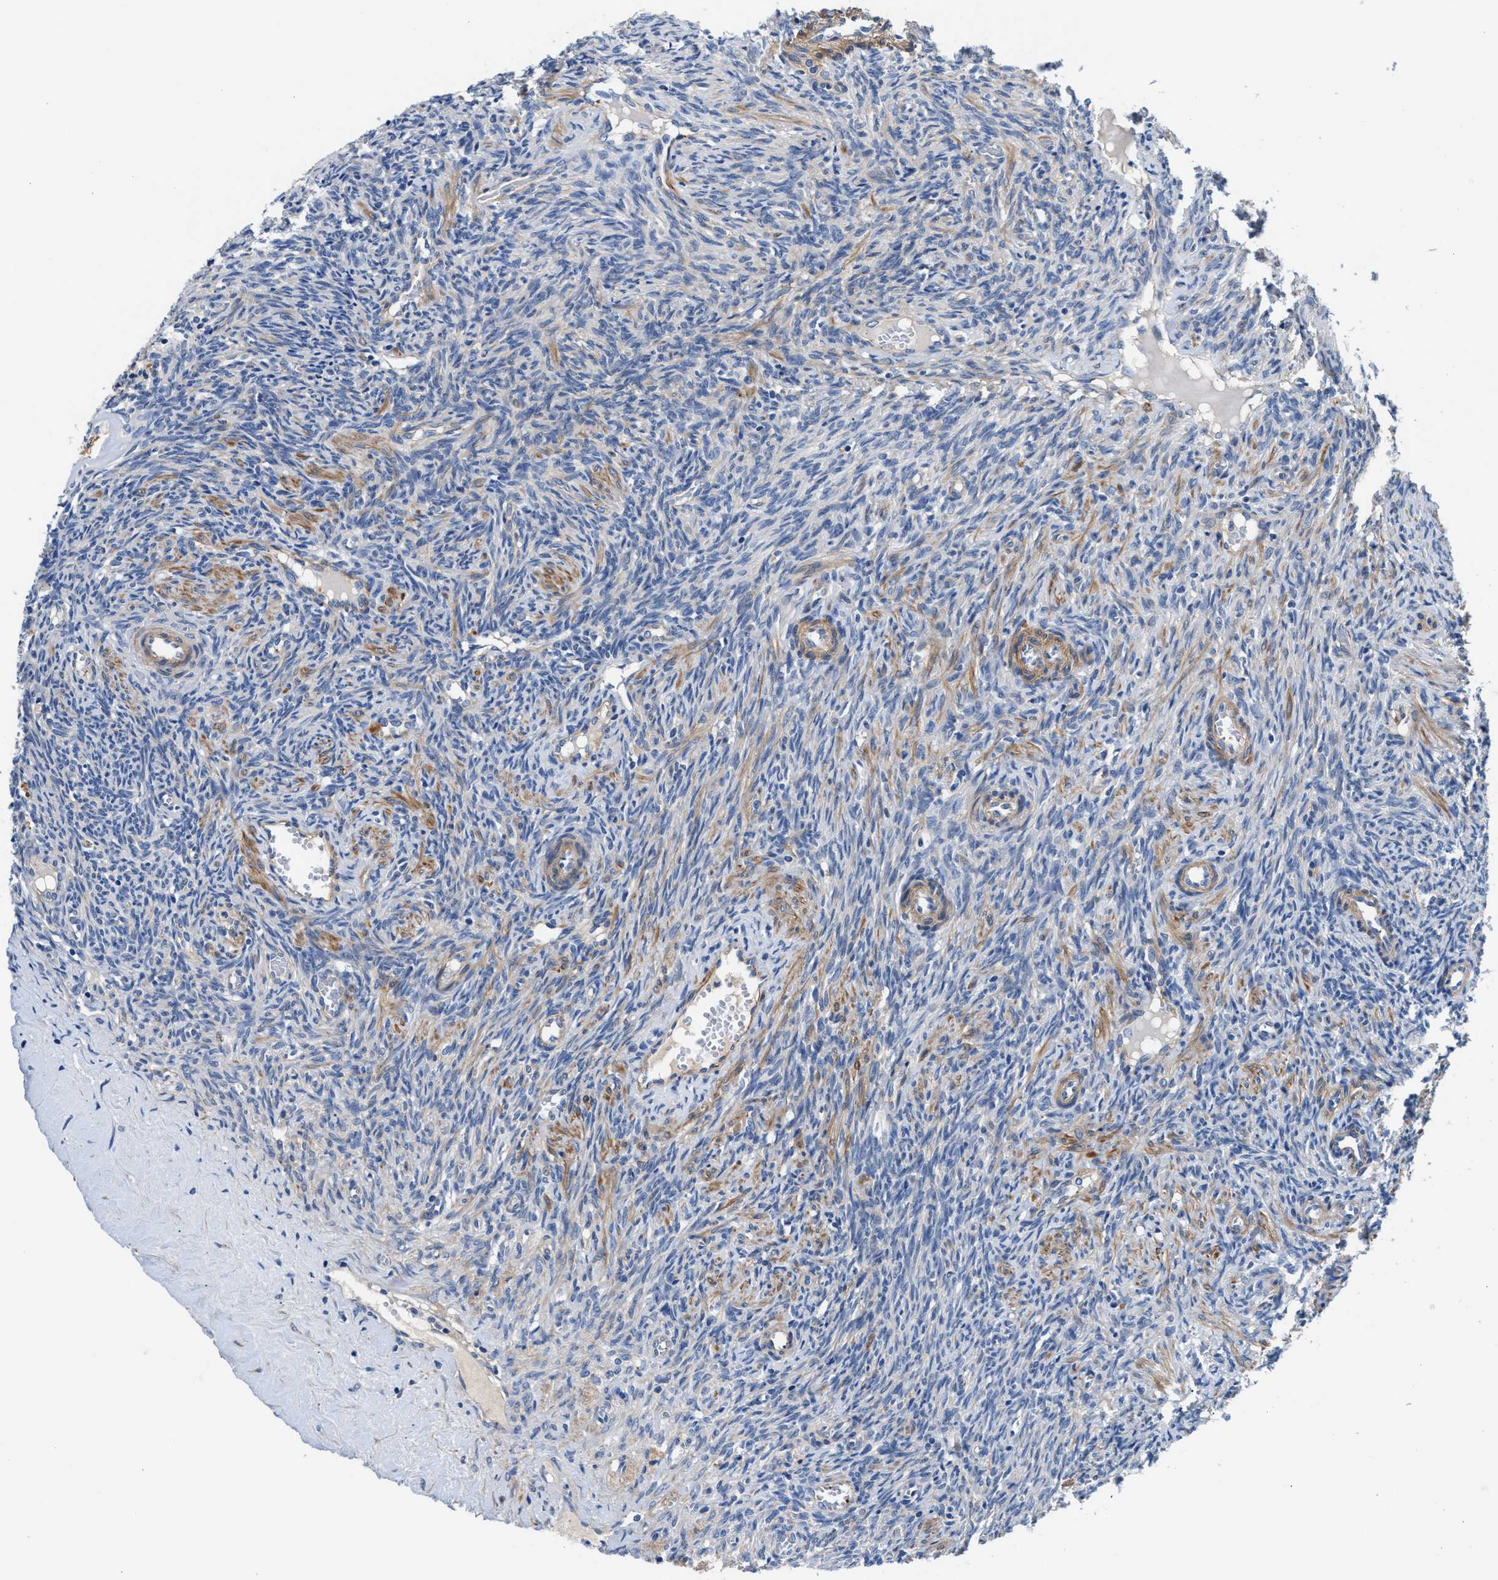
{"staining": {"intensity": "moderate", "quantity": "25%-75%", "location": "cytoplasmic/membranous"}, "tissue": "ovary", "cell_type": "Ovarian stroma cells", "image_type": "normal", "snomed": [{"axis": "morphology", "description": "Normal tissue, NOS"}, {"axis": "topography", "description": "Ovary"}], "caption": "Moderate cytoplasmic/membranous expression is present in about 25%-75% of ovarian stroma cells in benign ovary. (DAB IHC with brightfield microscopy, high magnification).", "gene": "PARG", "patient": {"sex": "female", "age": 41}}